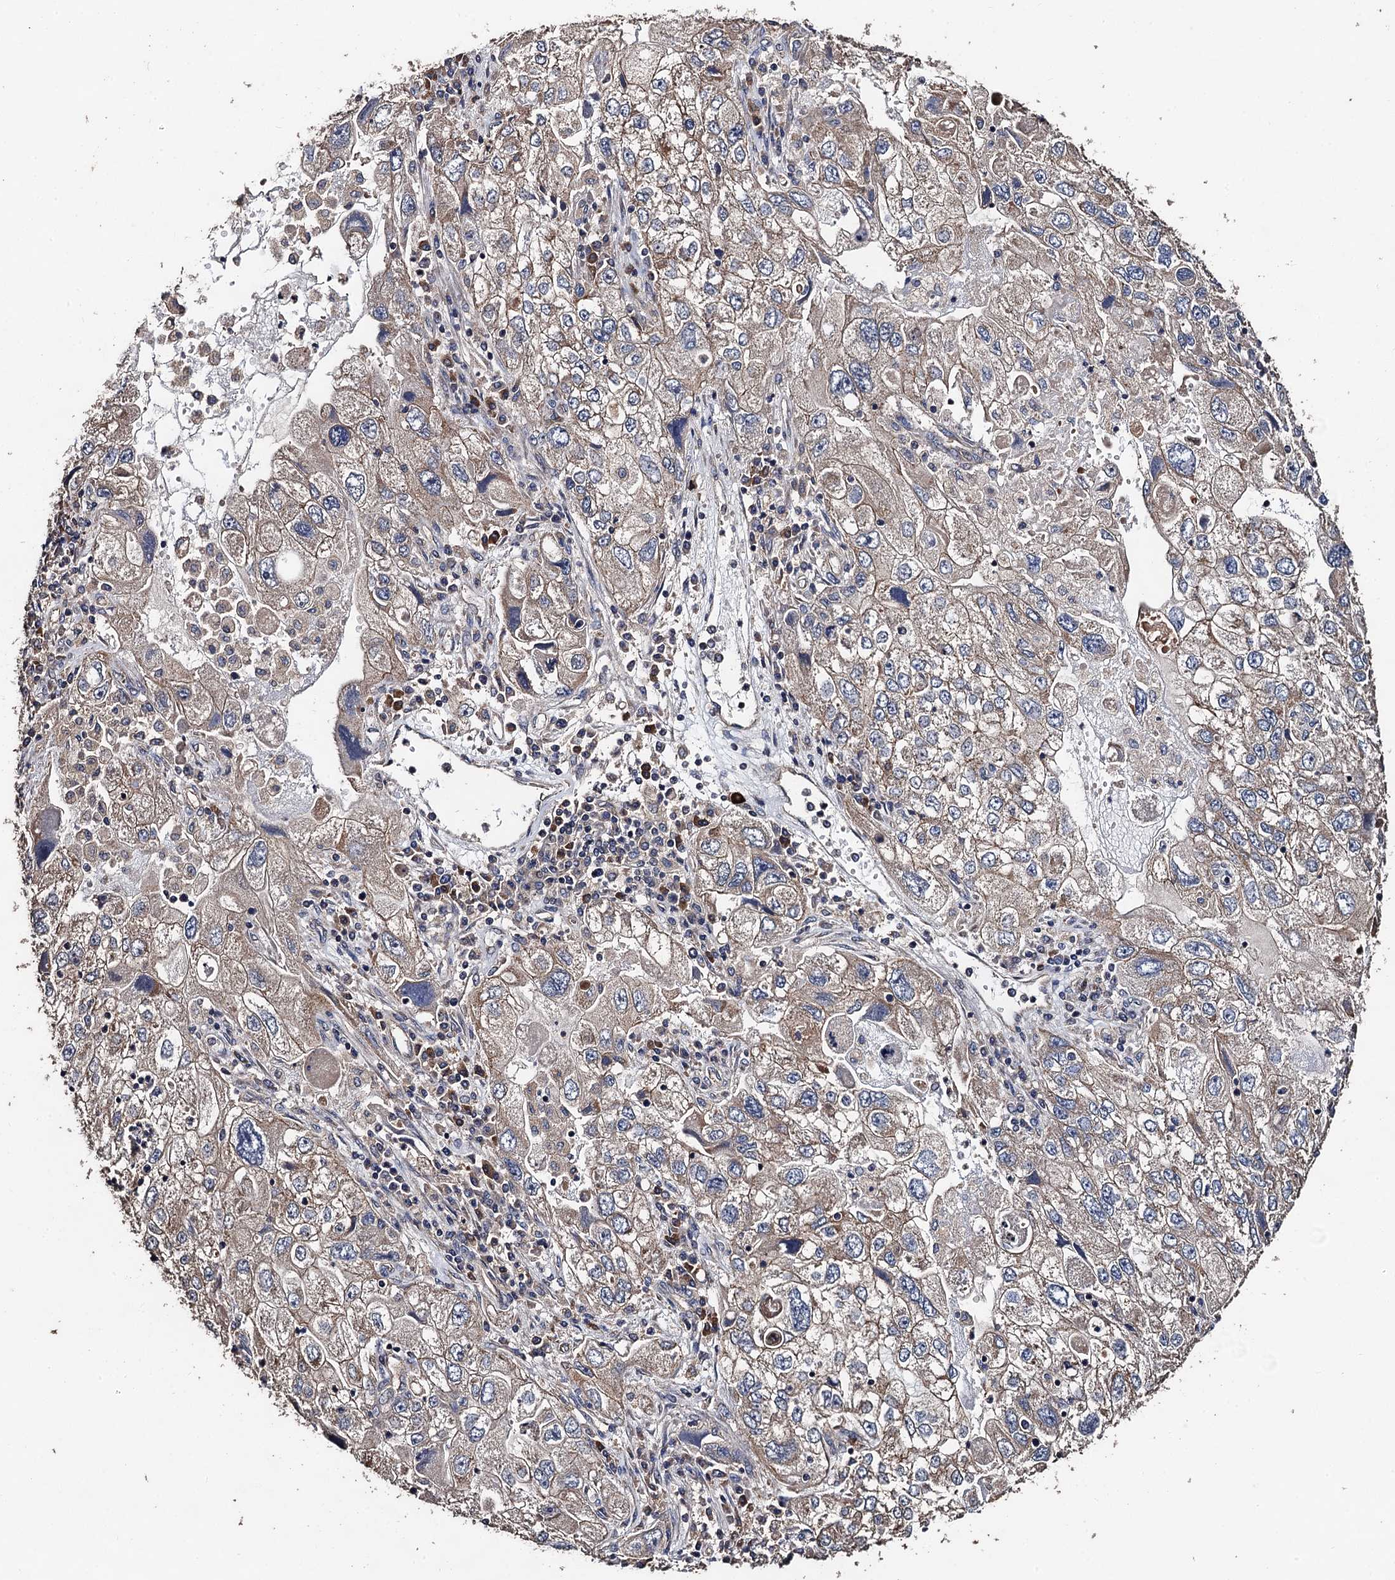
{"staining": {"intensity": "weak", "quantity": ">75%", "location": "cytoplasmic/membranous"}, "tissue": "endometrial cancer", "cell_type": "Tumor cells", "image_type": "cancer", "snomed": [{"axis": "morphology", "description": "Adenocarcinoma, NOS"}, {"axis": "topography", "description": "Endometrium"}], "caption": "Endometrial cancer (adenocarcinoma) stained for a protein reveals weak cytoplasmic/membranous positivity in tumor cells.", "gene": "PPTC7", "patient": {"sex": "female", "age": 49}}